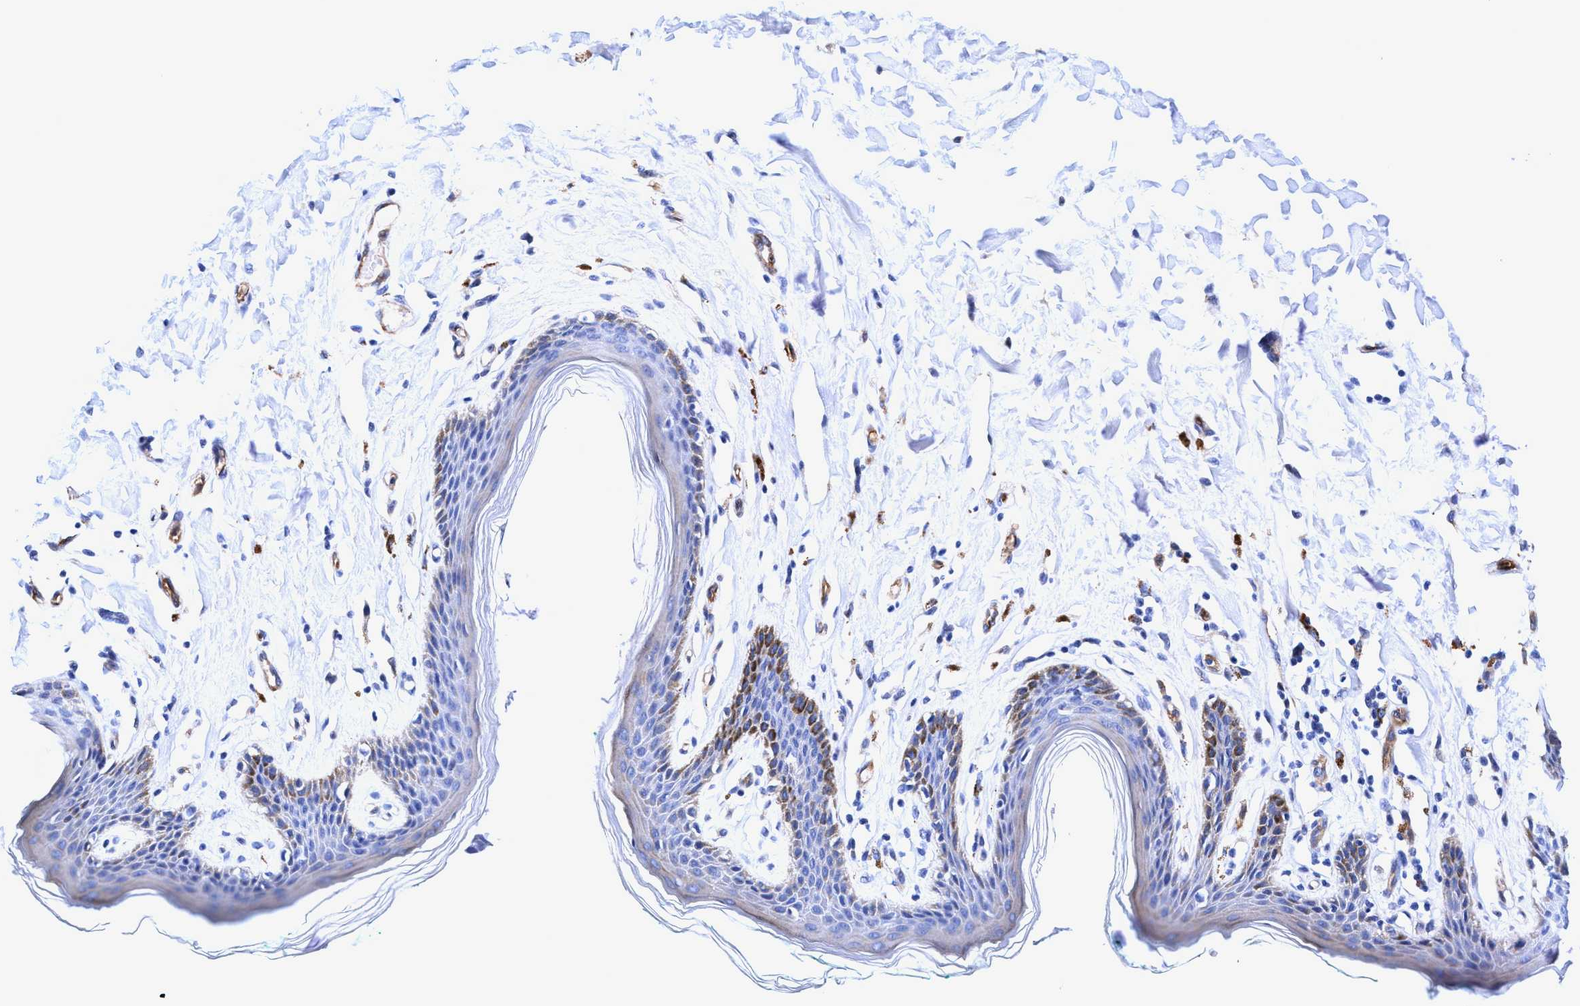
{"staining": {"intensity": "moderate", "quantity": "<25%", "location": "cytoplasmic/membranous"}, "tissue": "skin", "cell_type": "Epidermal cells", "image_type": "normal", "snomed": [{"axis": "morphology", "description": "Normal tissue, NOS"}, {"axis": "topography", "description": "Vulva"}], "caption": "Immunohistochemistry of unremarkable human skin demonstrates low levels of moderate cytoplasmic/membranous expression in about <25% of epidermal cells.", "gene": "UBALD2", "patient": {"sex": "female", "age": 66}}